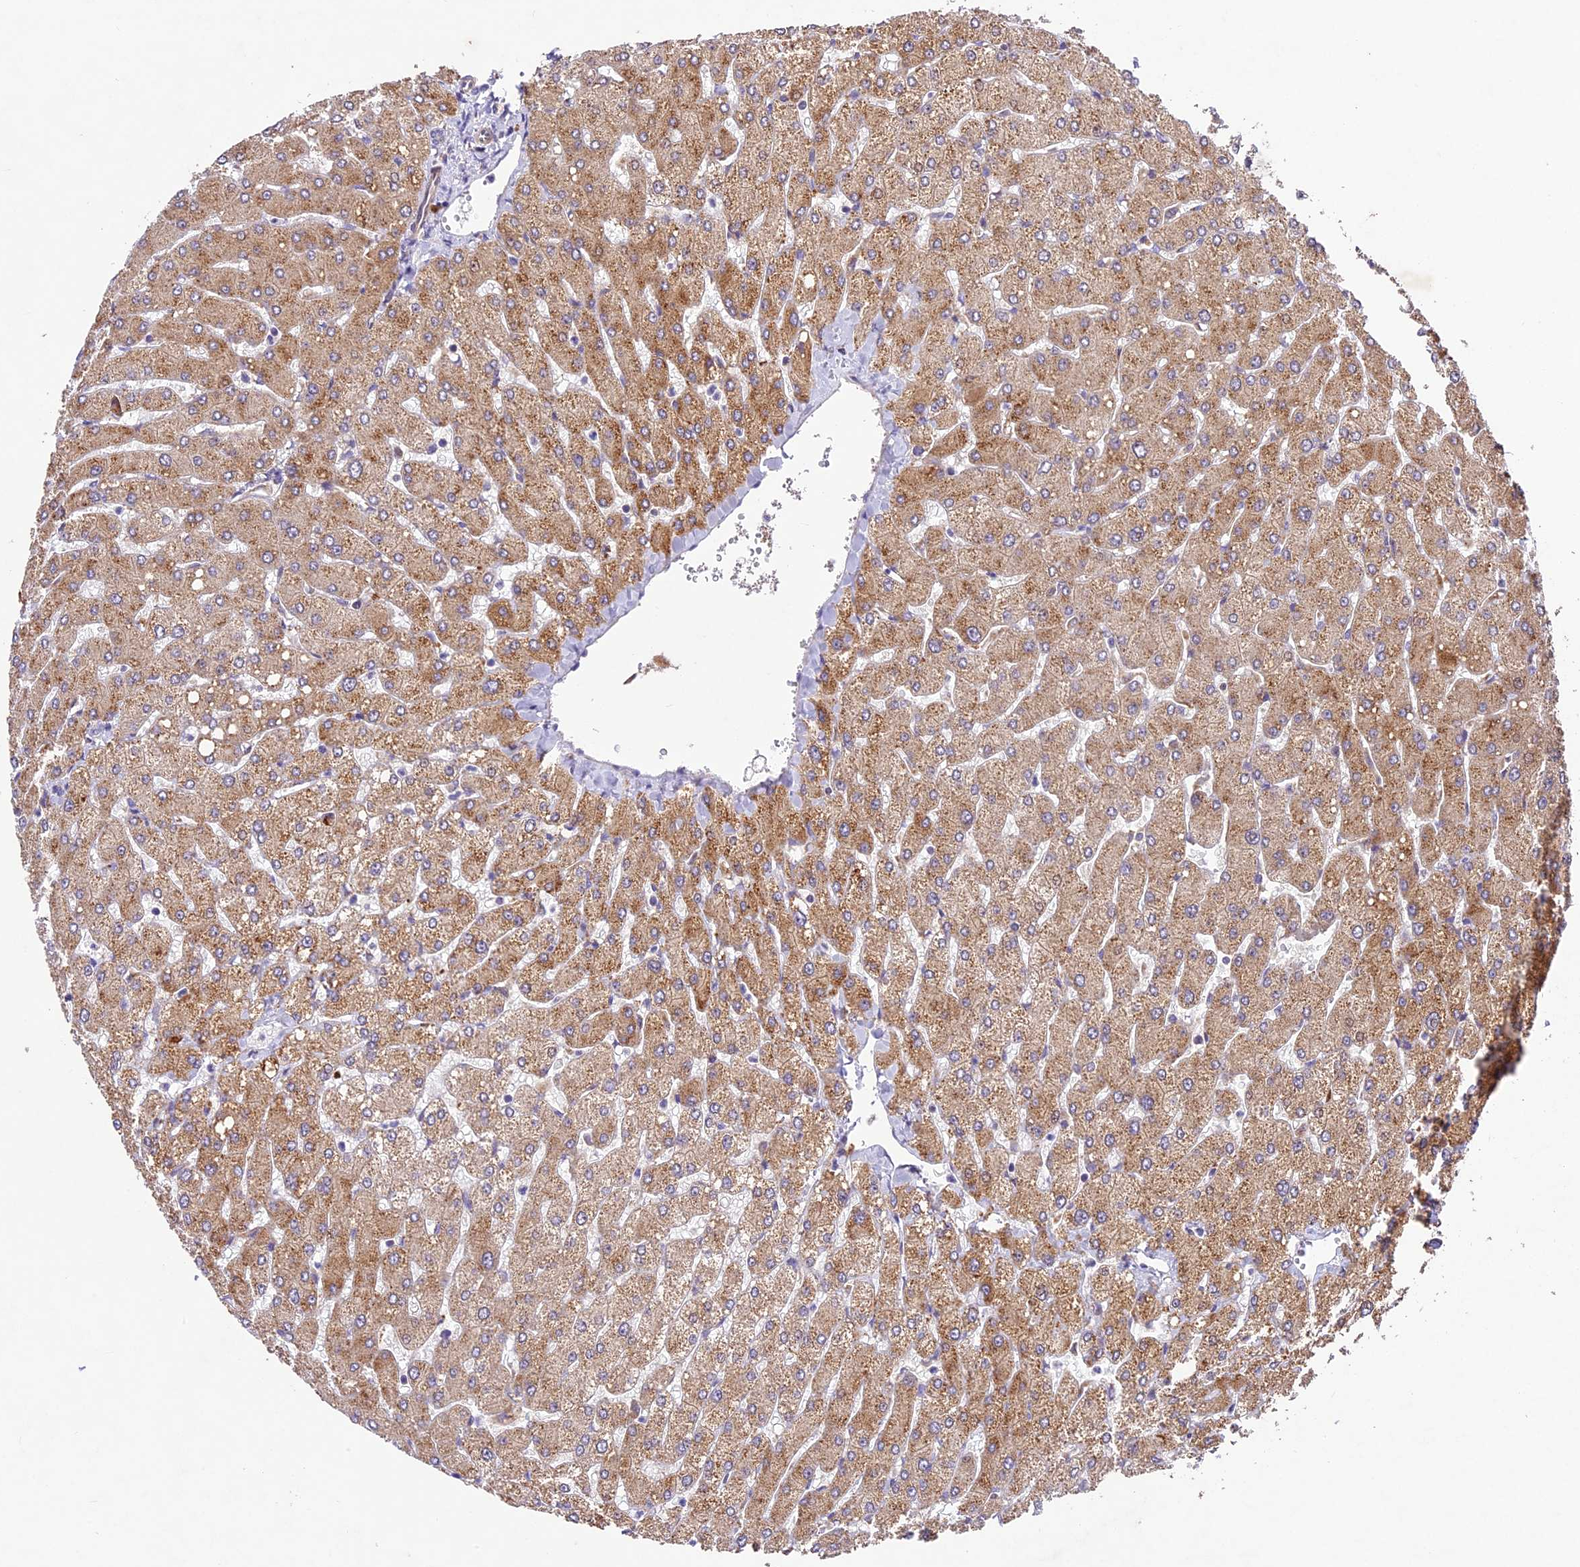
{"staining": {"intensity": "negative", "quantity": "none", "location": "none"}, "tissue": "liver", "cell_type": "Cholangiocytes", "image_type": "normal", "snomed": [{"axis": "morphology", "description": "Normal tissue, NOS"}, {"axis": "topography", "description": "Liver"}], "caption": "Micrograph shows no protein positivity in cholangiocytes of normal liver. (IHC, brightfield microscopy, high magnification).", "gene": "CCSER1", "patient": {"sex": "male", "age": 55}}